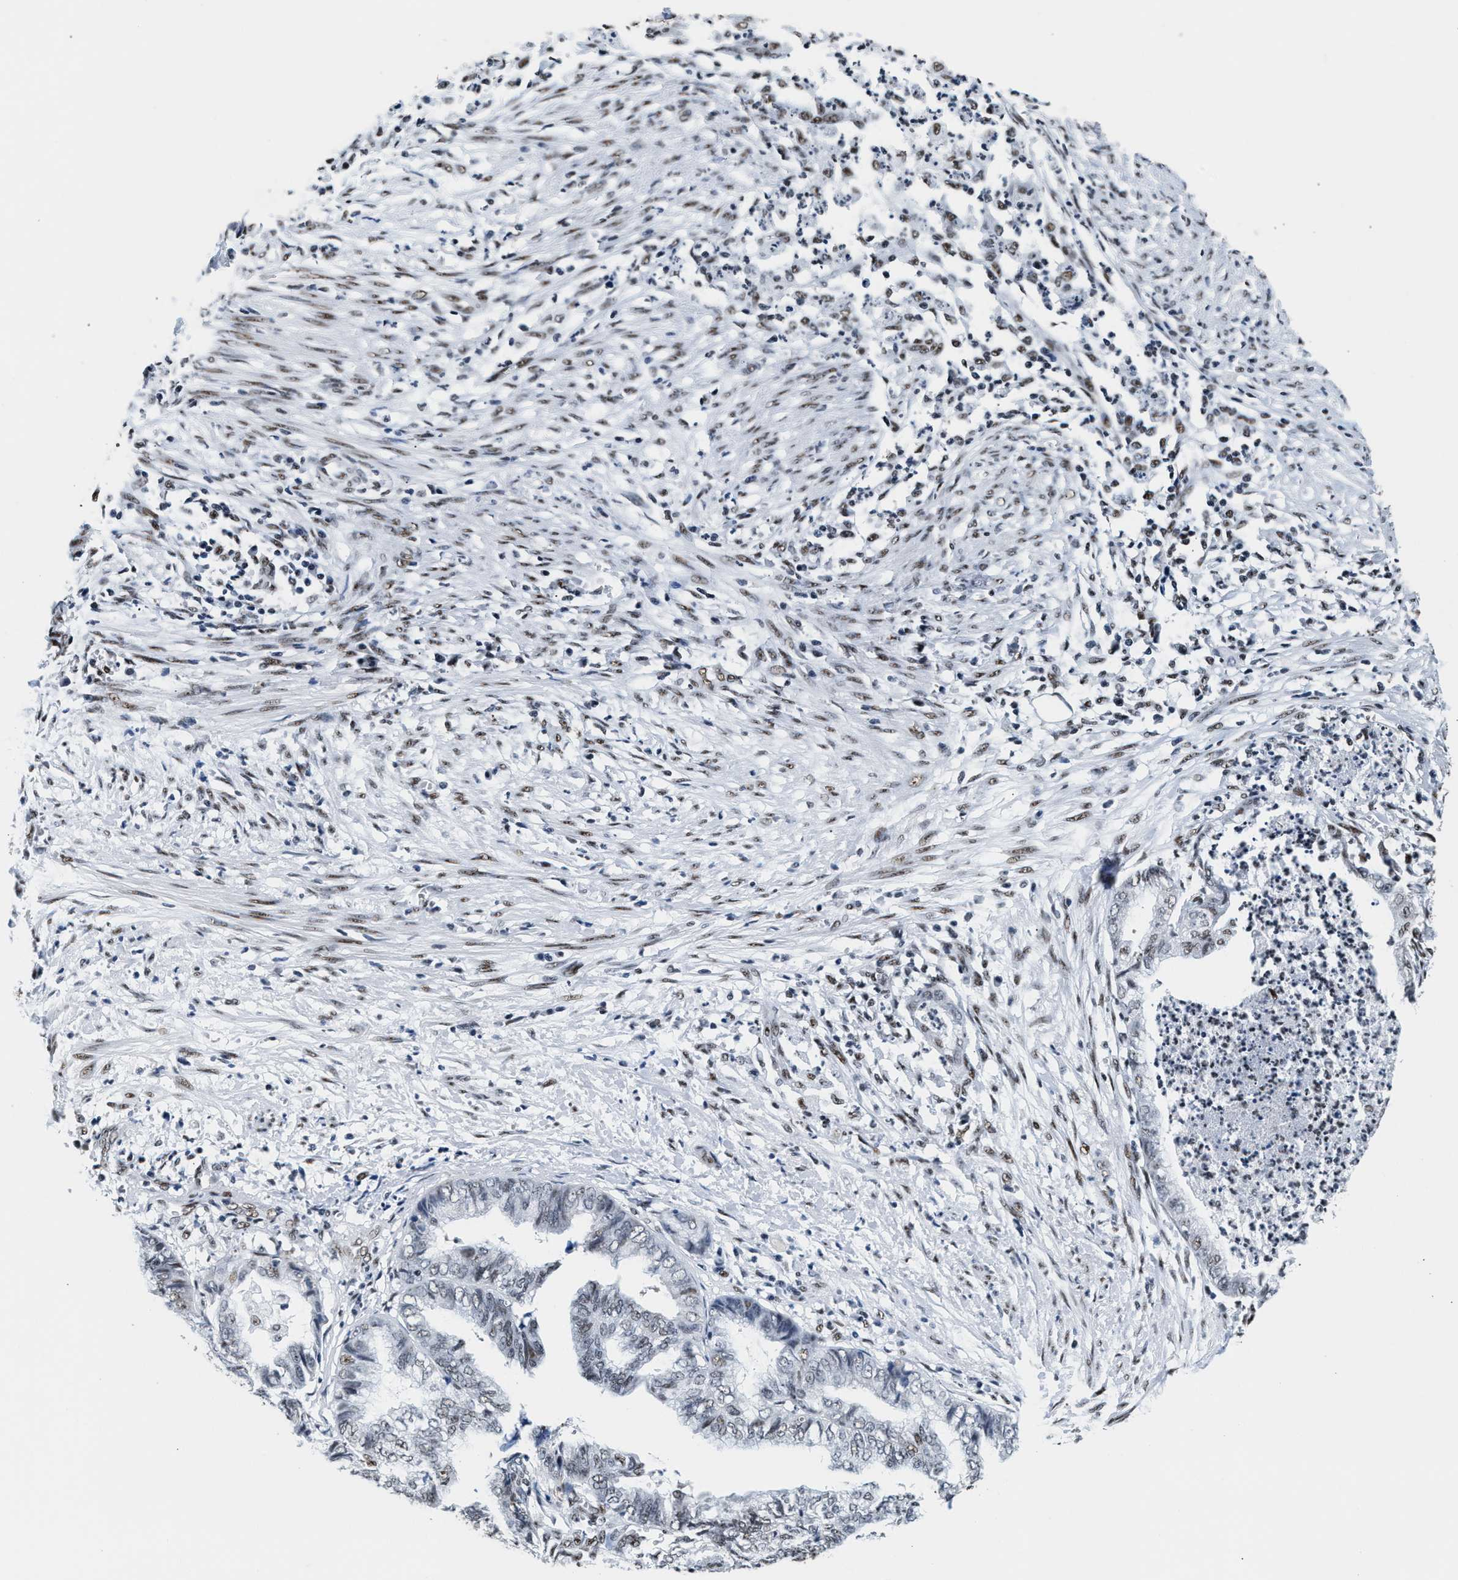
{"staining": {"intensity": "moderate", "quantity": "<25%", "location": "nuclear"}, "tissue": "endometrial cancer", "cell_type": "Tumor cells", "image_type": "cancer", "snomed": [{"axis": "morphology", "description": "Necrosis, NOS"}, {"axis": "morphology", "description": "Adenocarcinoma, NOS"}, {"axis": "topography", "description": "Endometrium"}], "caption": "High-power microscopy captured an immunohistochemistry (IHC) micrograph of endometrial cancer (adenocarcinoma), revealing moderate nuclear expression in approximately <25% of tumor cells.", "gene": "RAD50", "patient": {"sex": "female", "age": 79}}